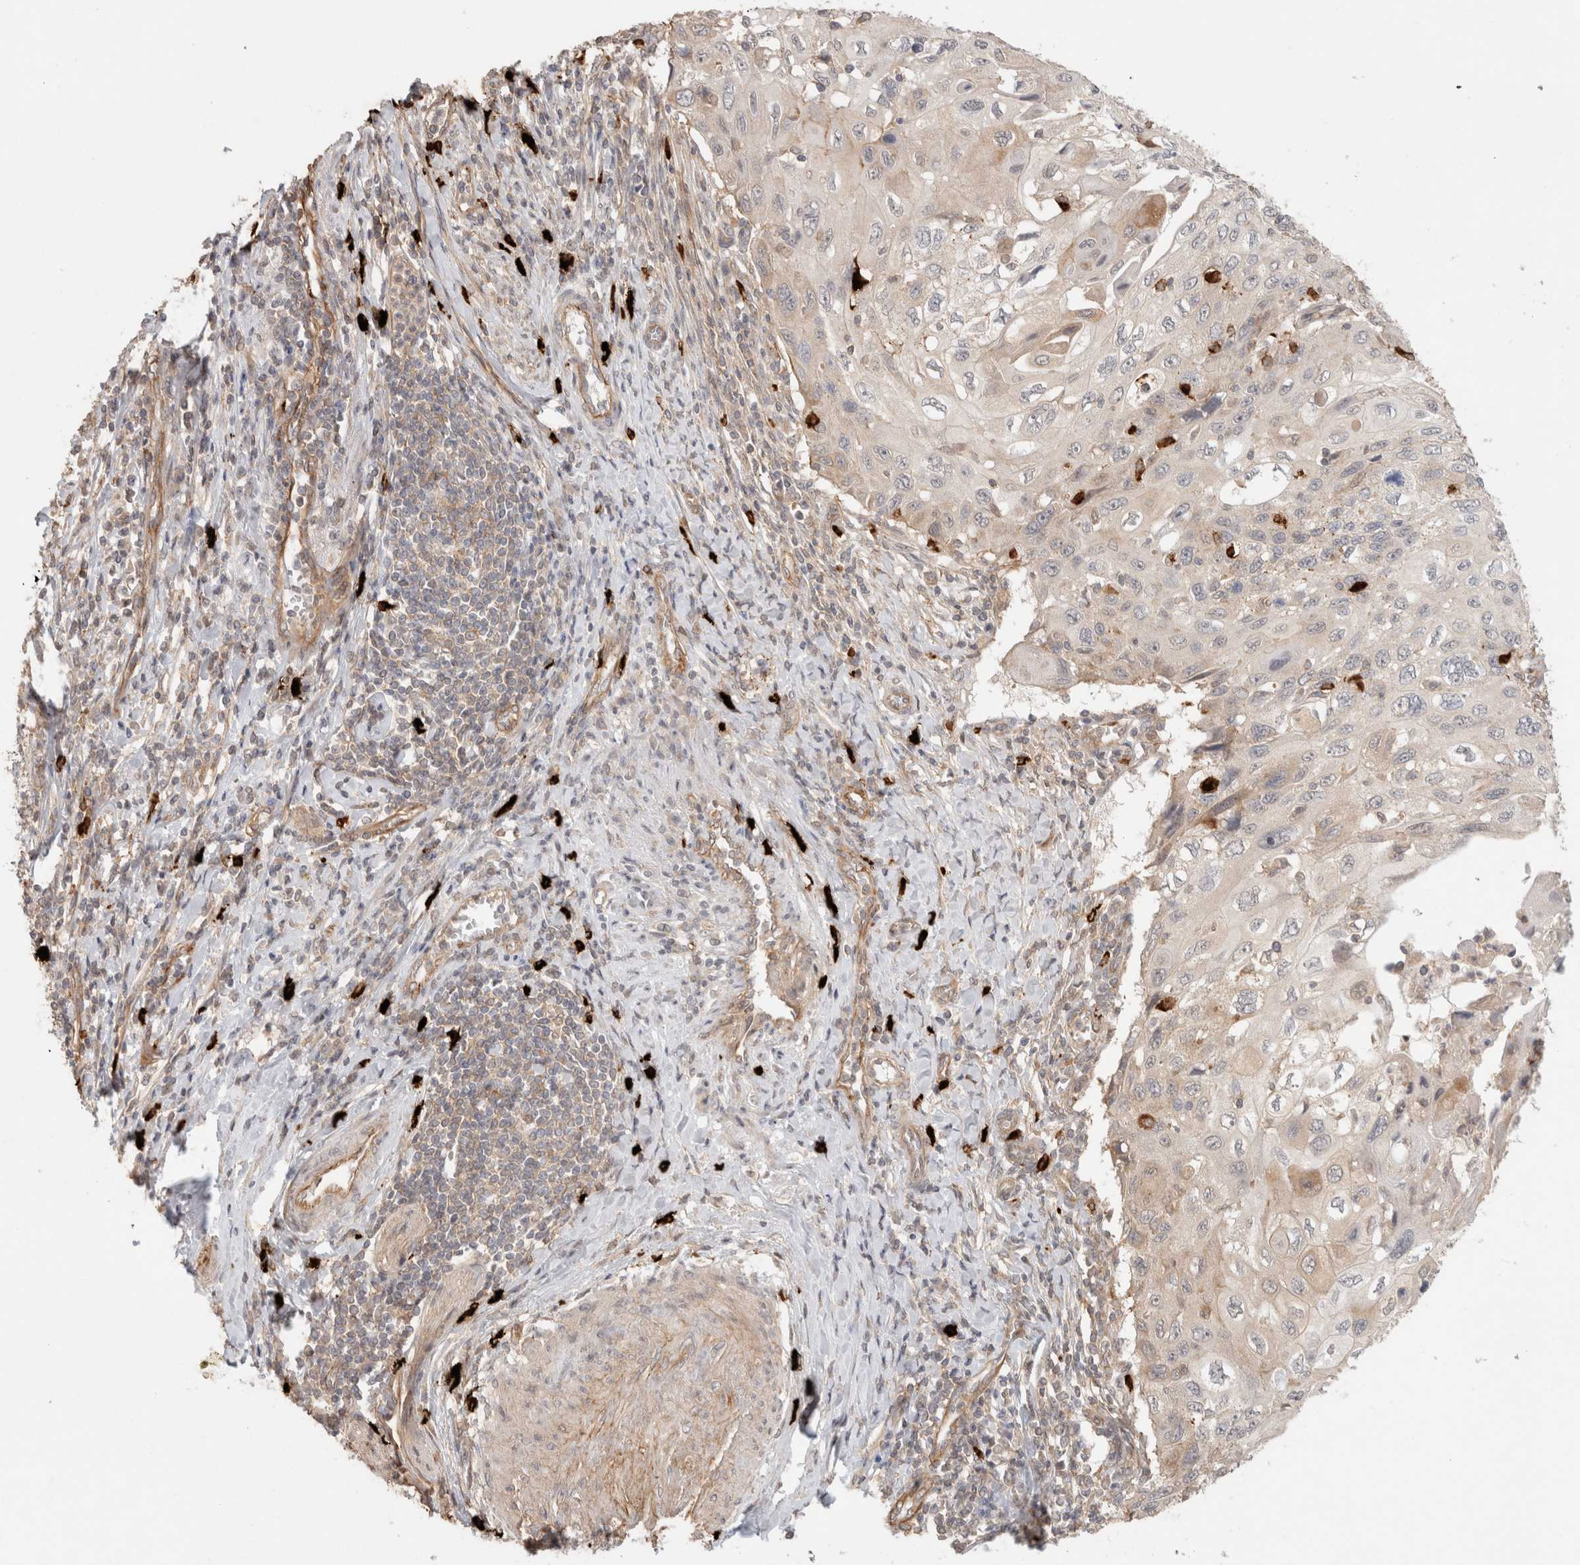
{"staining": {"intensity": "negative", "quantity": "none", "location": "none"}, "tissue": "cervical cancer", "cell_type": "Tumor cells", "image_type": "cancer", "snomed": [{"axis": "morphology", "description": "Squamous cell carcinoma, NOS"}, {"axis": "topography", "description": "Cervix"}], "caption": "The micrograph displays no significant expression in tumor cells of cervical cancer (squamous cell carcinoma).", "gene": "HSPG2", "patient": {"sex": "female", "age": 70}}